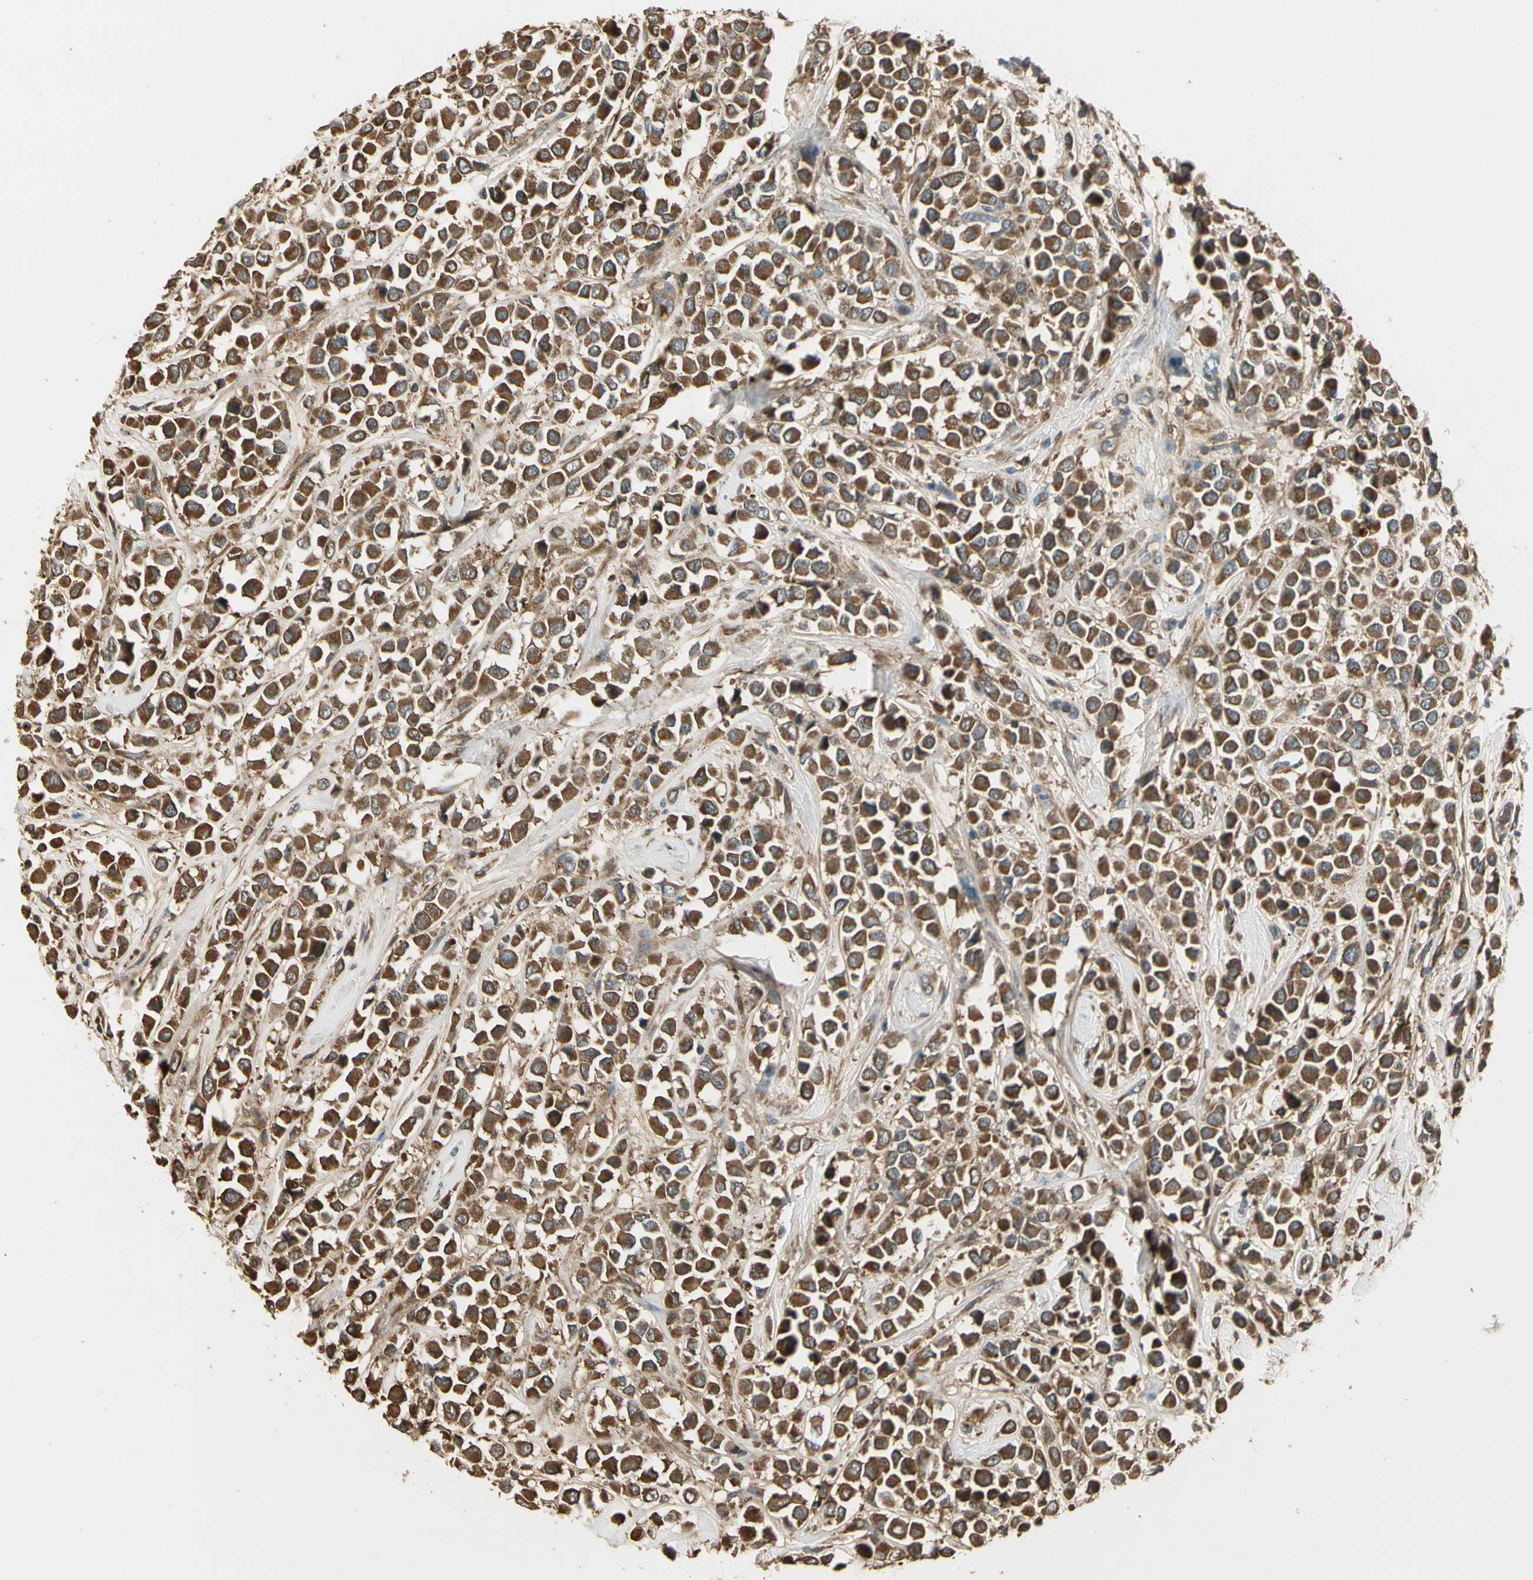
{"staining": {"intensity": "strong", "quantity": ">75%", "location": "cytoplasmic/membranous"}, "tissue": "breast cancer", "cell_type": "Tumor cells", "image_type": "cancer", "snomed": [{"axis": "morphology", "description": "Duct carcinoma"}, {"axis": "topography", "description": "Breast"}], "caption": "Breast intraductal carcinoma stained for a protein displays strong cytoplasmic/membranous positivity in tumor cells.", "gene": "STX11", "patient": {"sex": "female", "age": 61}}